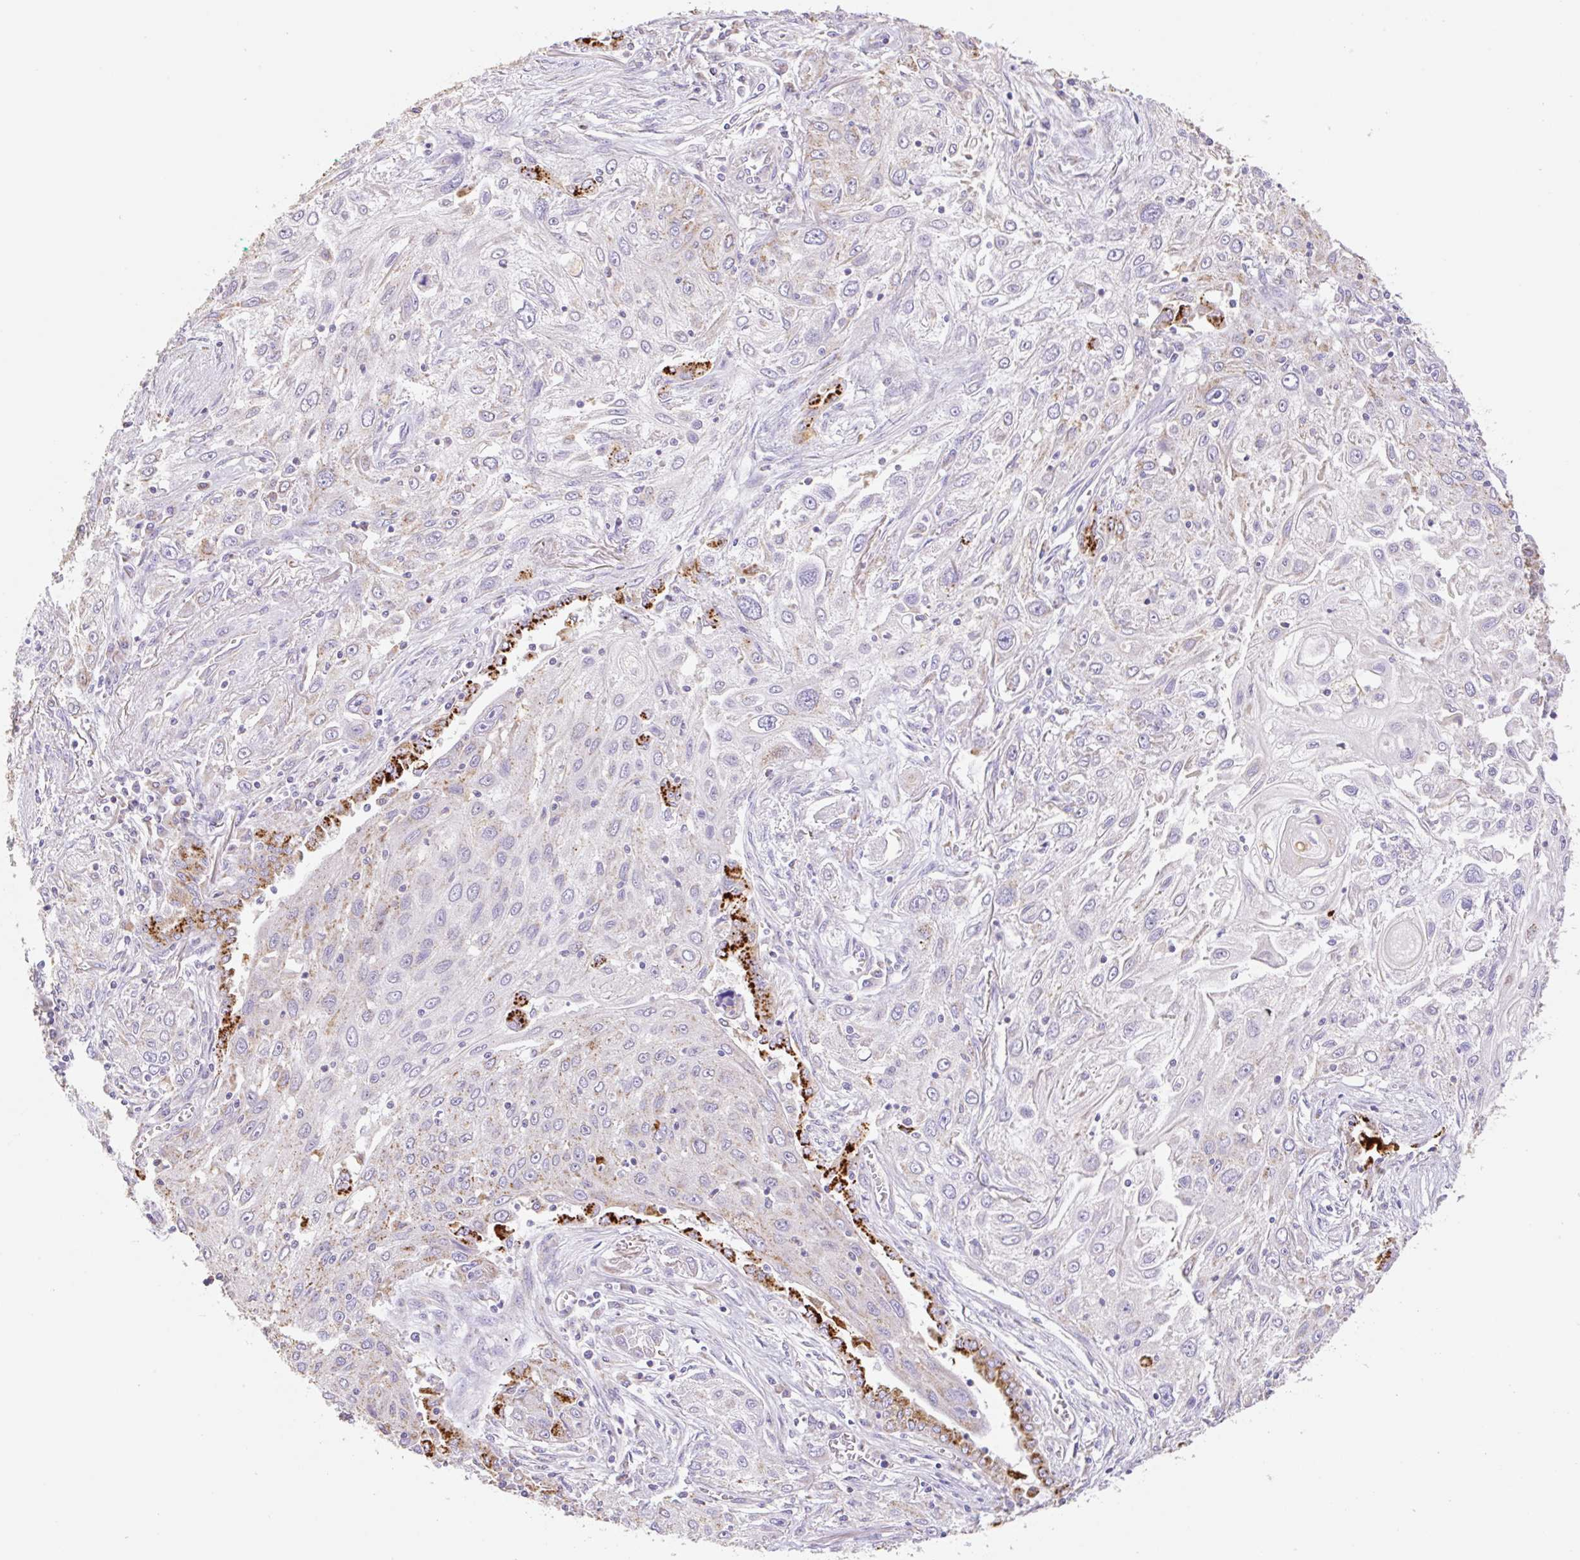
{"staining": {"intensity": "negative", "quantity": "none", "location": "none"}, "tissue": "lung cancer", "cell_type": "Tumor cells", "image_type": "cancer", "snomed": [{"axis": "morphology", "description": "Squamous cell carcinoma, NOS"}, {"axis": "topography", "description": "Lung"}], "caption": "Immunohistochemistry (IHC) micrograph of neoplastic tissue: squamous cell carcinoma (lung) stained with DAB exhibits no significant protein positivity in tumor cells.", "gene": "COPZ2", "patient": {"sex": "female", "age": 69}}